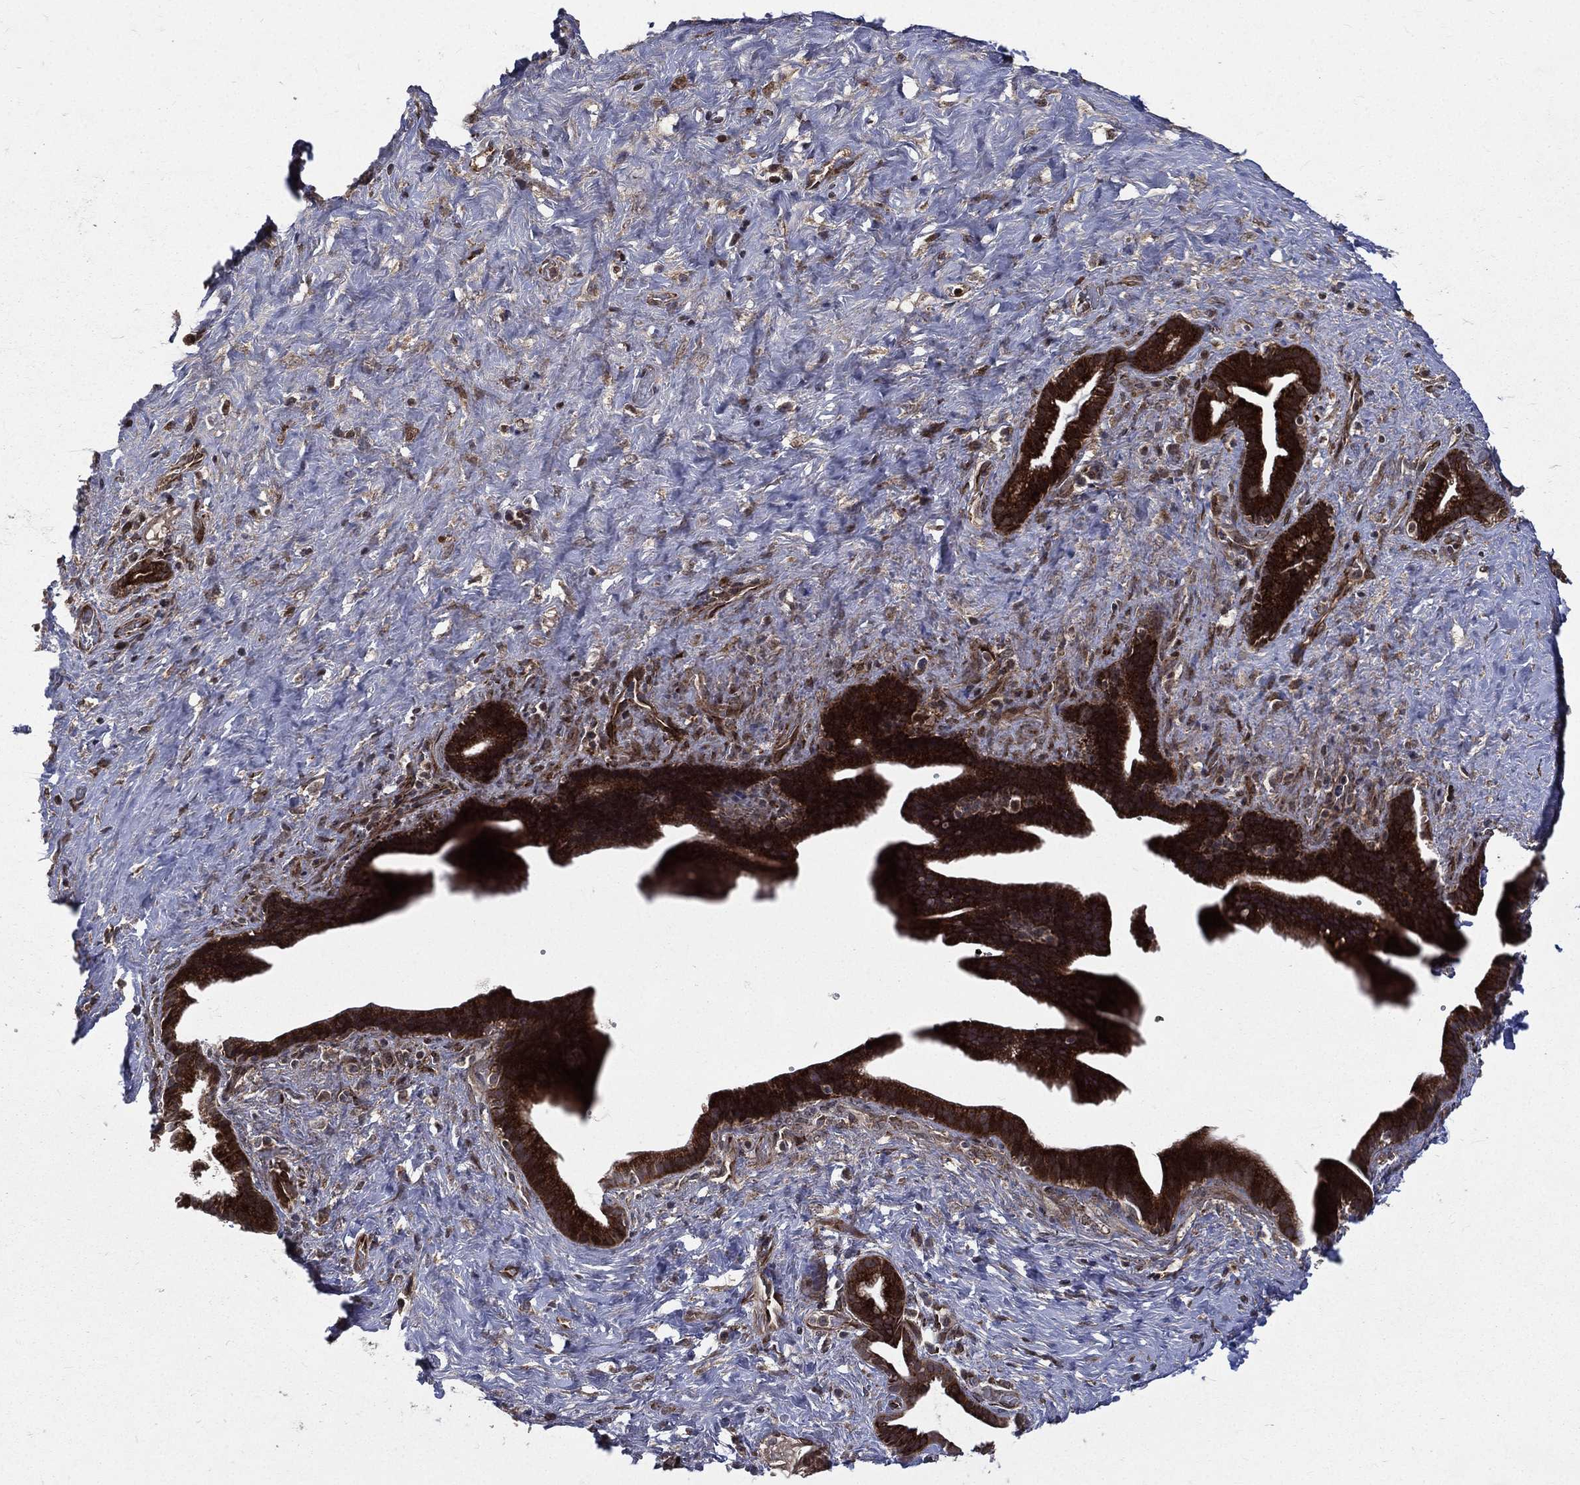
{"staining": {"intensity": "strong", "quantity": "25%-75%", "location": "cytoplasmic/membranous"}, "tissue": "pancreatic cancer", "cell_type": "Tumor cells", "image_type": "cancer", "snomed": [{"axis": "morphology", "description": "Adenocarcinoma, NOS"}, {"axis": "topography", "description": "Pancreas"}], "caption": "Human pancreatic adenocarcinoma stained for a protein (brown) demonstrates strong cytoplasmic/membranous positive positivity in approximately 25%-75% of tumor cells.", "gene": "RAB11FIP4", "patient": {"sex": "male", "age": 44}}